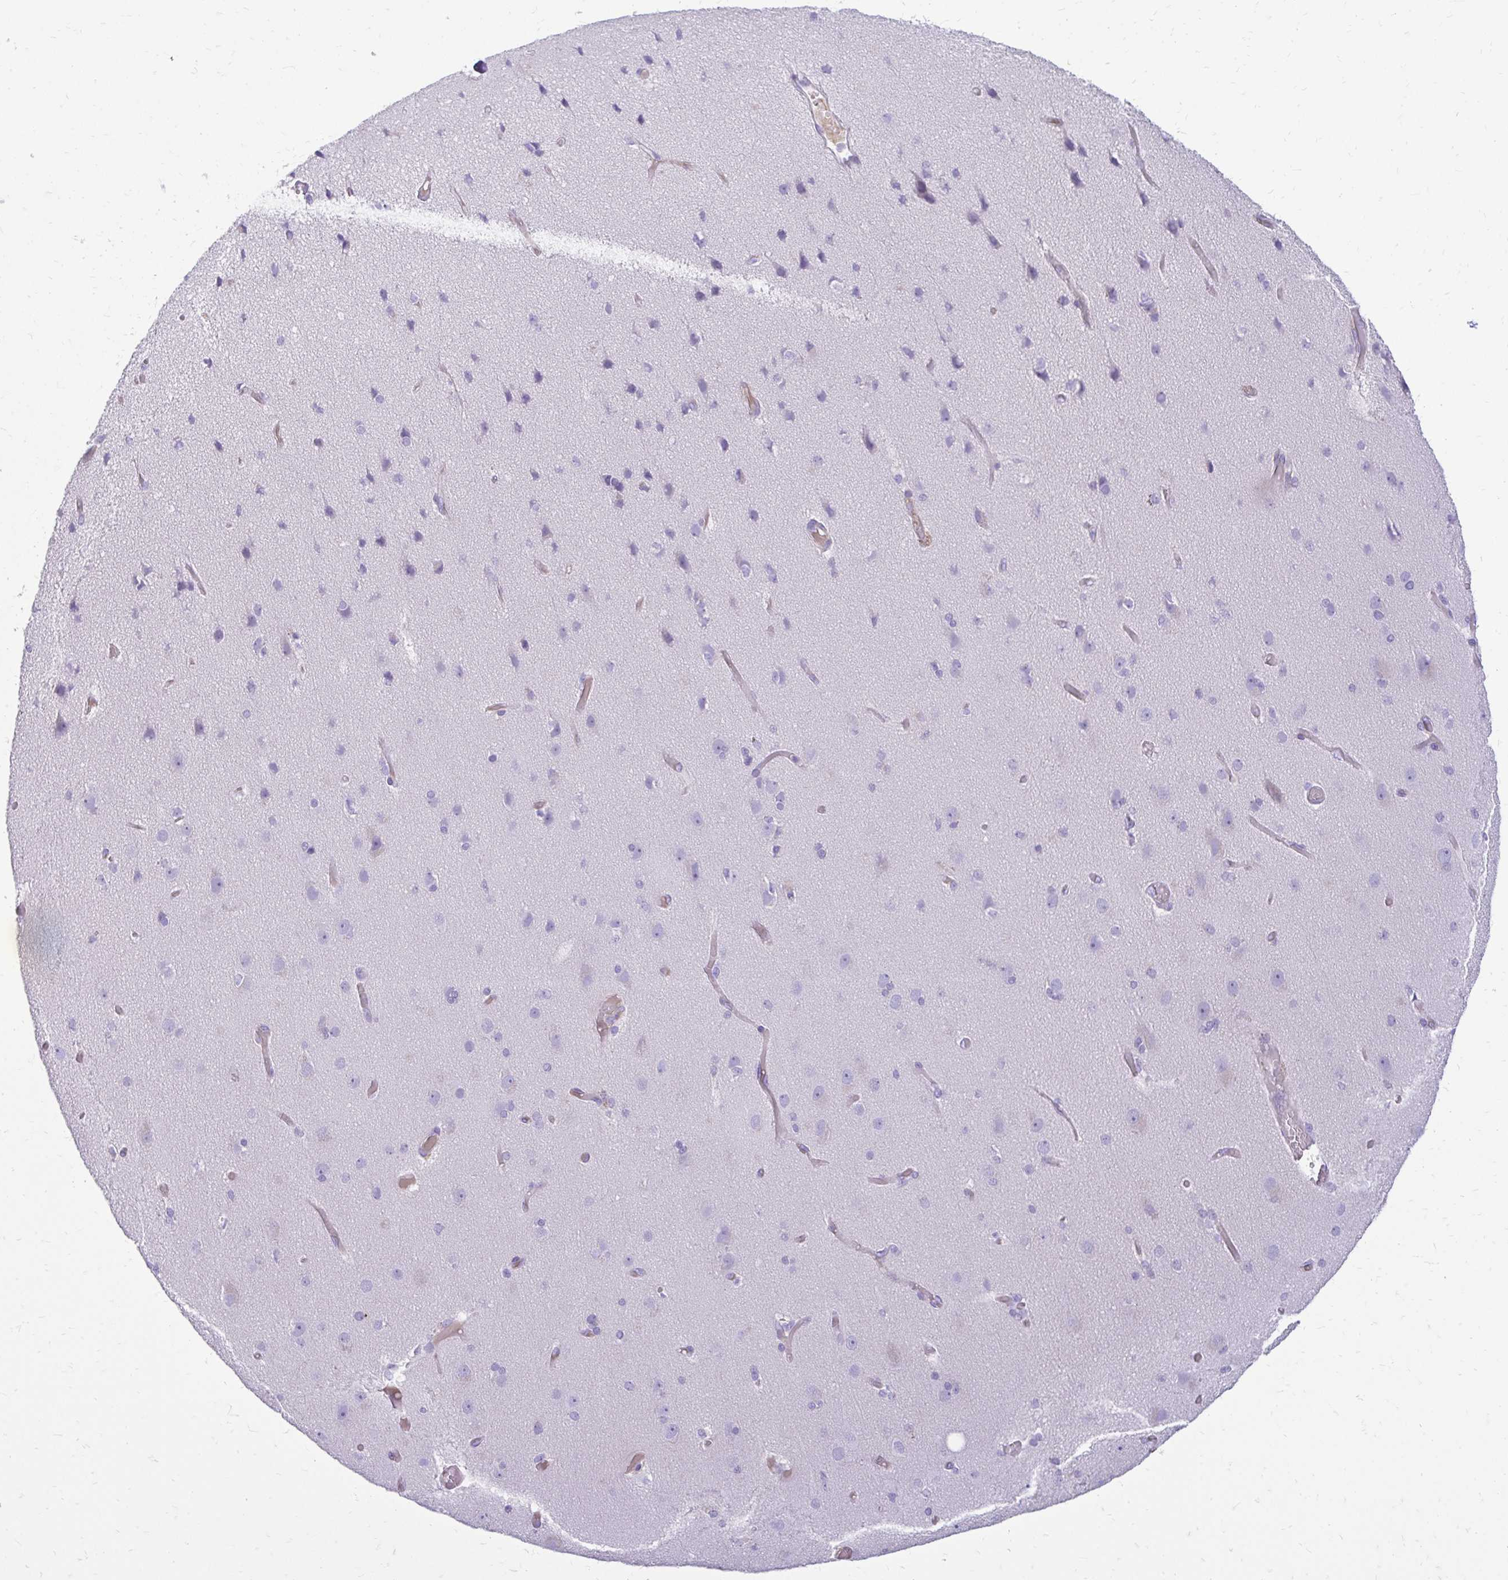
{"staining": {"intensity": "negative", "quantity": "none", "location": "none"}, "tissue": "cerebral cortex", "cell_type": "Endothelial cells", "image_type": "normal", "snomed": [{"axis": "morphology", "description": "Normal tissue, NOS"}, {"axis": "morphology", "description": "Glioma, malignant, High grade"}, {"axis": "topography", "description": "Cerebral cortex"}], "caption": "This is an IHC photomicrograph of normal human cerebral cortex. There is no expression in endothelial cells.", "gene": "SIGLEC11", "patient": {"sex": "male", "age": 71}}